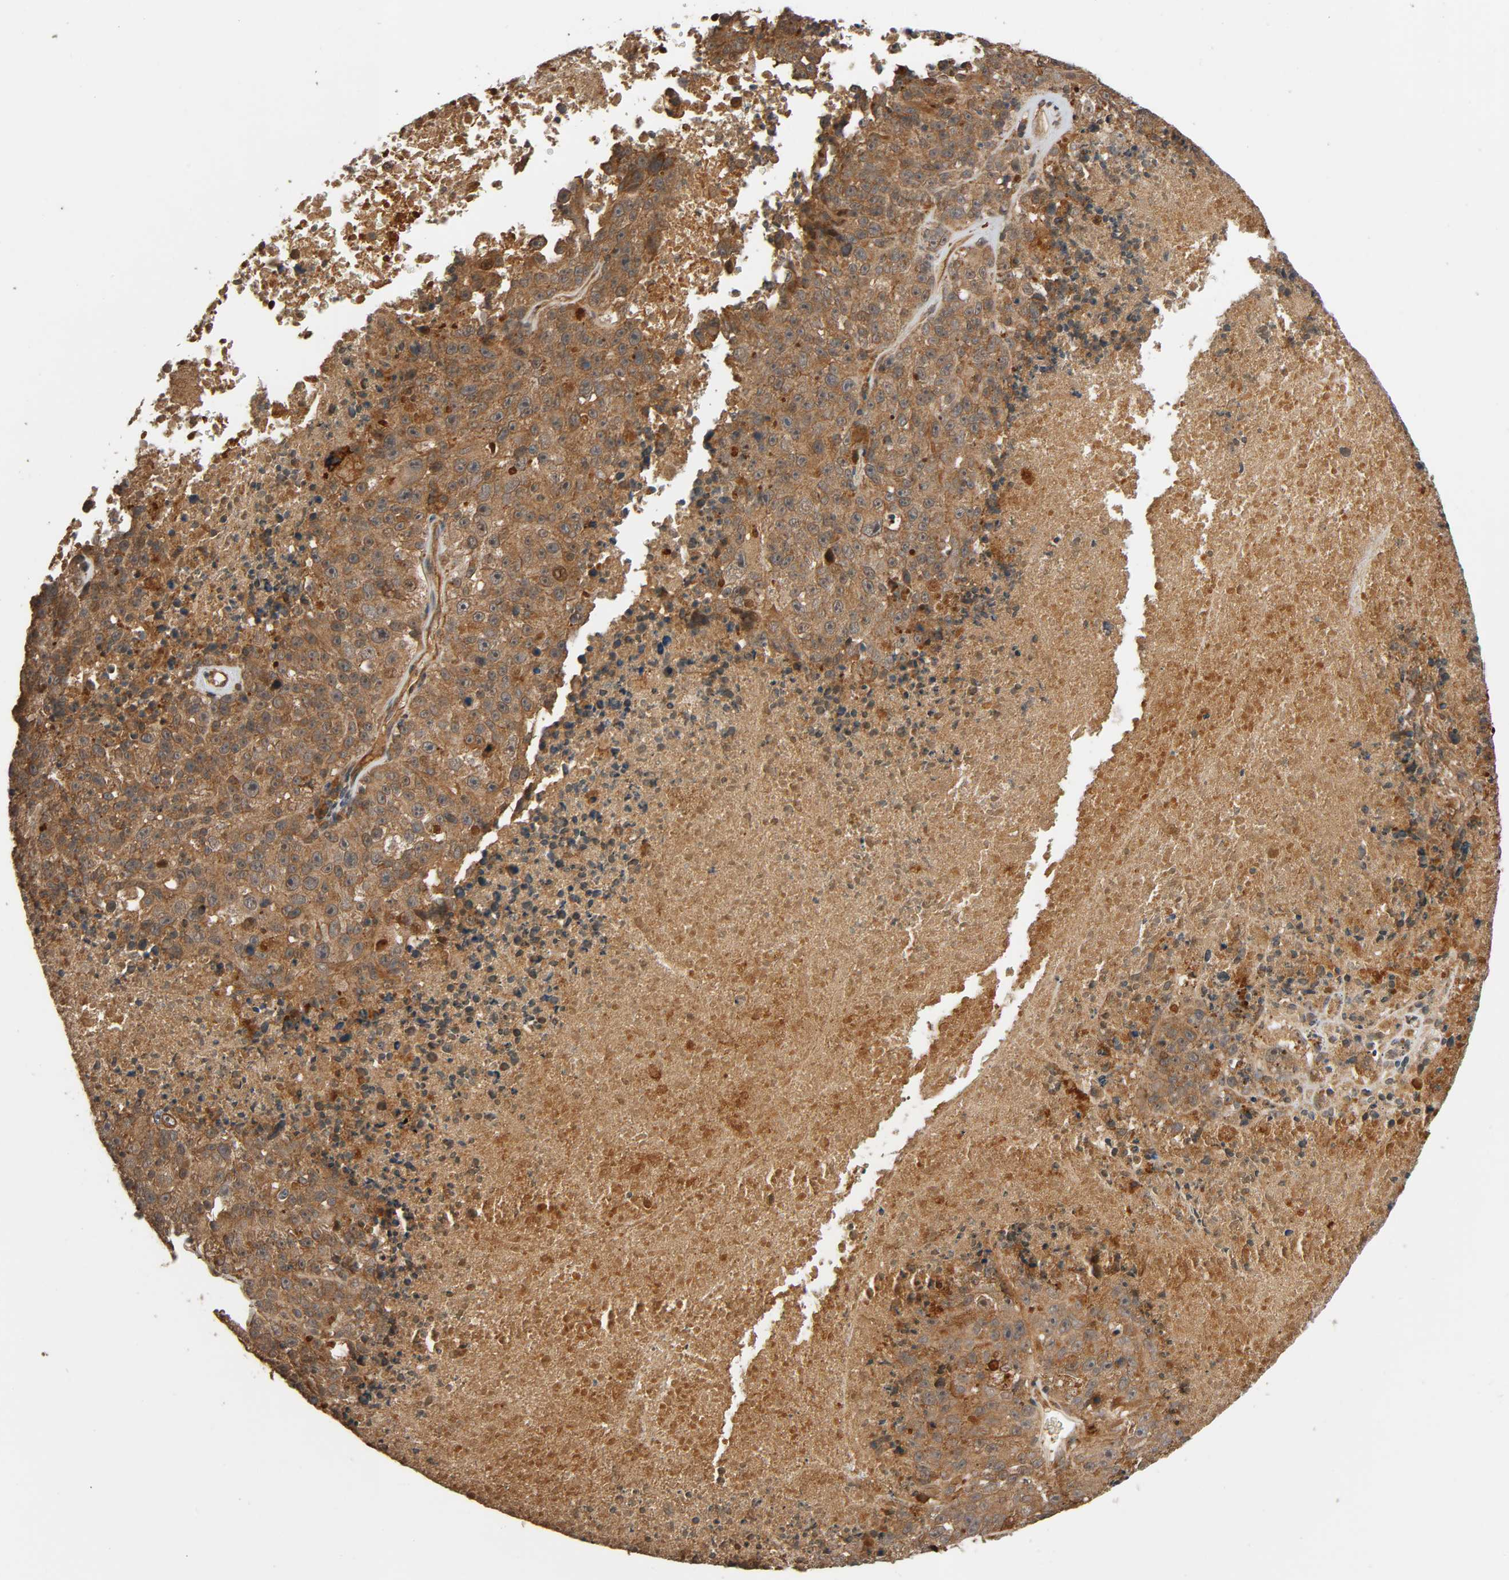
{"staining": {"intensity": "moderate", "quantity": ">75%", "location": "cytoplasmic/membranous"}, "tissue": "melanoma", "cell_type": "Tumor cells", "image_type": "cancer", "snomed": [{"axis": "morphology", "description": "Malignant melanoma, Metastatic site"}, {"axis": "topography", "description": "Cerebral cortex"}], "caption": "DAB immunohistochemical staining of human malignant melanoma (metastatic site) exhibits moderate cytoplasmic/membranous protein expression in approximately >75% of tumor cells. (IHC, brightfield microscopy, high magnification).", "gene": "MAP3K8", "patient": {"sex": "female", "age": 52}}